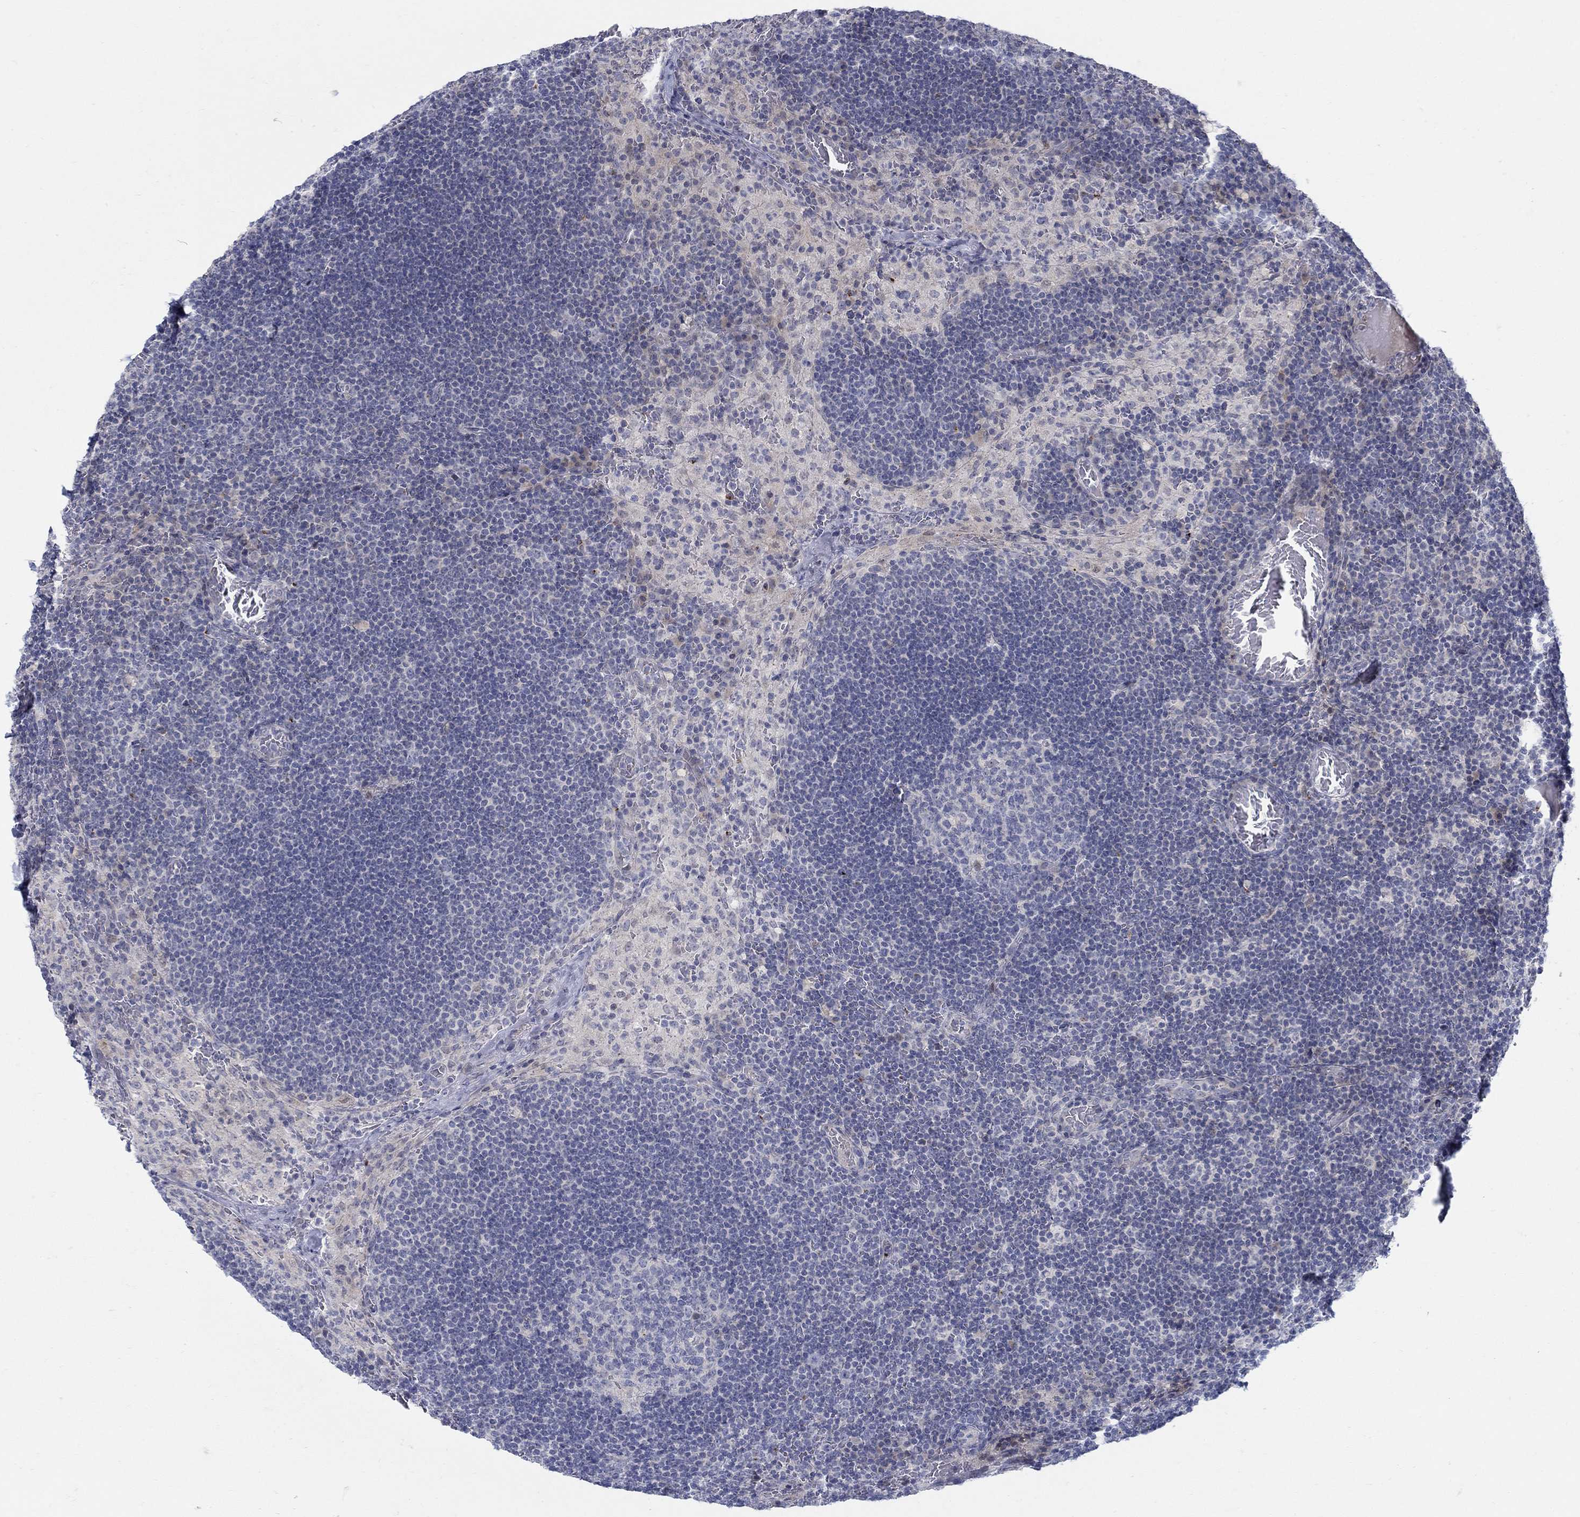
{"staining": {"intensity": "negative", "quantity": "none", "location": "none"}, "tissue": "lymph node", "cell_type": "Germinal center cells", "image_type": "normal", "snomed": [{"axis": "morphology", "description": "Normal tissue, NOS"}, {"axis": "topography", "description": "Lymph node"}], "caption": "Germinal center cells are negative for brown protein staining in normal lymph node. Brightfield microscopy of immunohistochemistry (IHC) stained with DAB (3,3'-diaminobenzidine) (brown) and hematoxylin (blue), captured at high magnification.", "gene": "ANO7", "patient": {"sex": "male", "age": 63}}